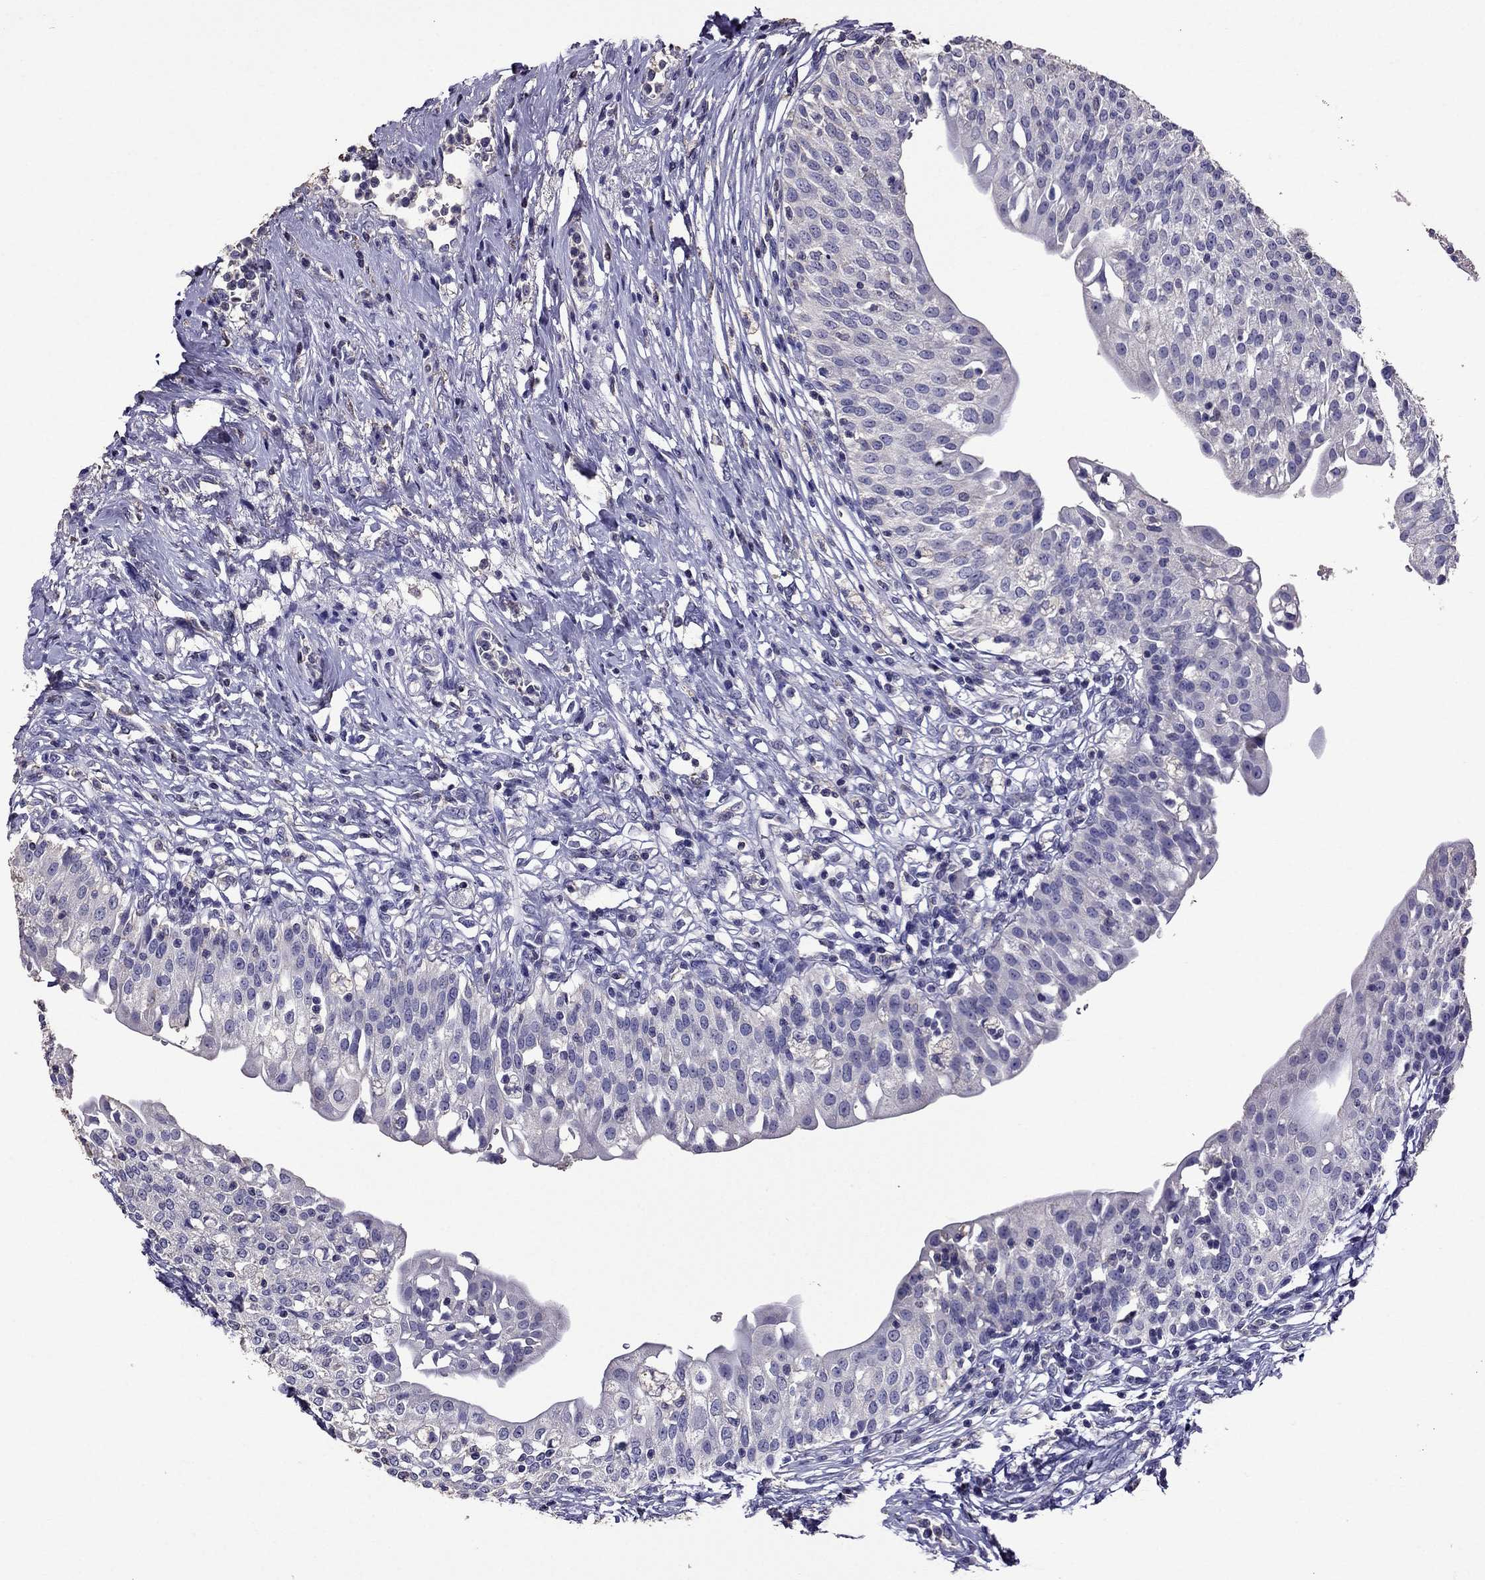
{"staining": {"intensity": "negative", "quantity": "none", "location": "none"}, "tissue": "urinary bladder", "cell_type": "Urothelial cells", "image_type": "normal", "snomed": [{"axis": "morphology", "description": "Normal tissue, NOS"}, {"axis": "topography", "description": "Urinary bladder"}], "caption": "A high-resolution image shows immunohistochemistry (IHC) staining of unremarkable urinary bladder, which displays no significant staining in urothelial cells.", "gene": "NKX3", "patient": {"sex": "male", "age": 76}}